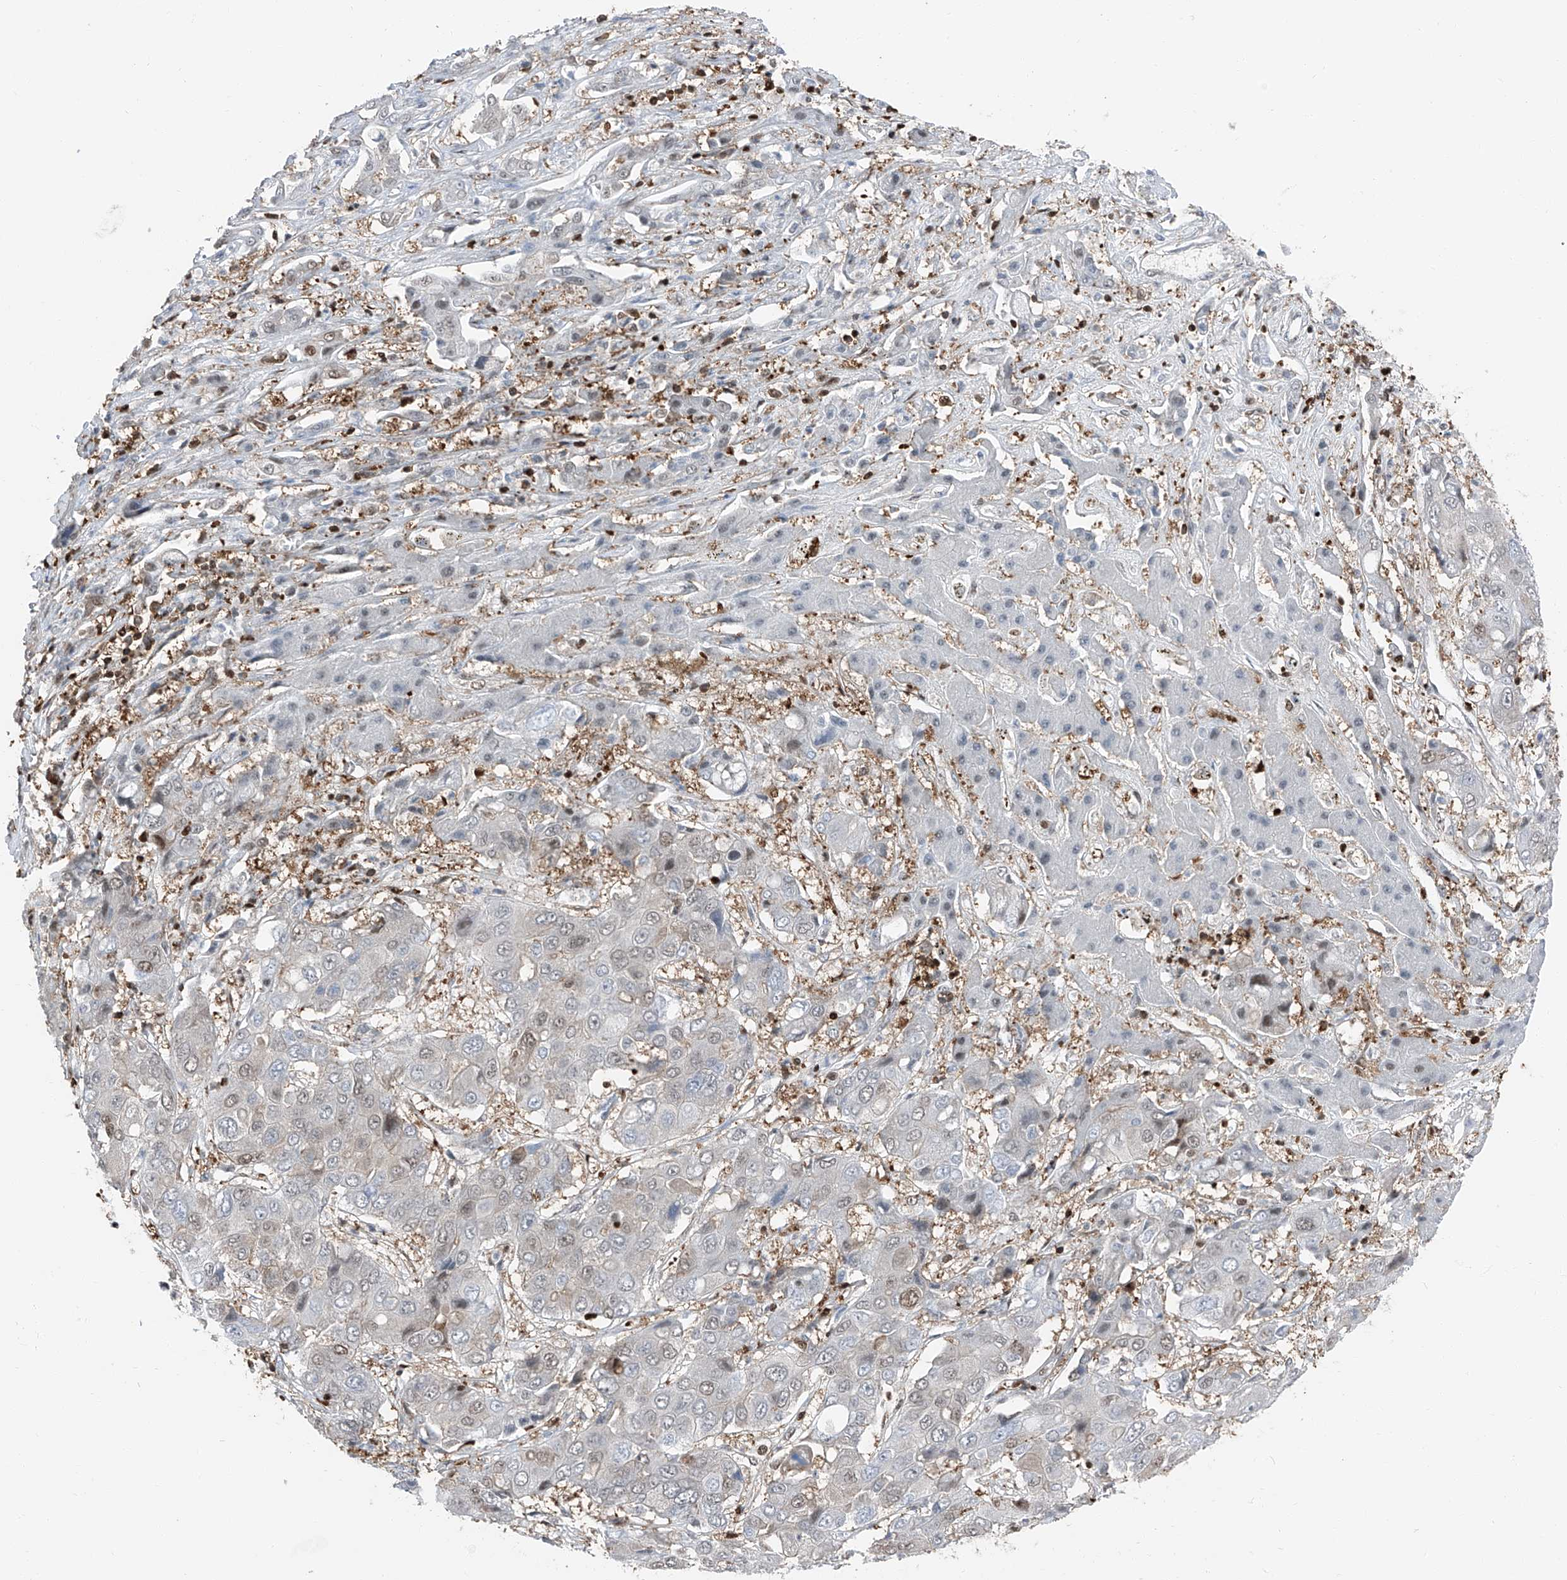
{"staining": {"intensity": "weak", "quantity": "25%-75%", "location": "nuclear"}, "tissue": "liver cancer", "cell_type": "Tumor cells", "image_type": "cancer", "snomed": [{"axis": "morphology", "description": "Cholangiocarcinoma"}, {"axis": "topography", "description": "Liver"}], "caption": "Protein staining of cholangiocarcinoma (liver) tissue shows weak nuclear positivity in about 25%-75% of tumor cells.", "gene": "PSMB10", "patient": {"sex": "male", "age": 67}}